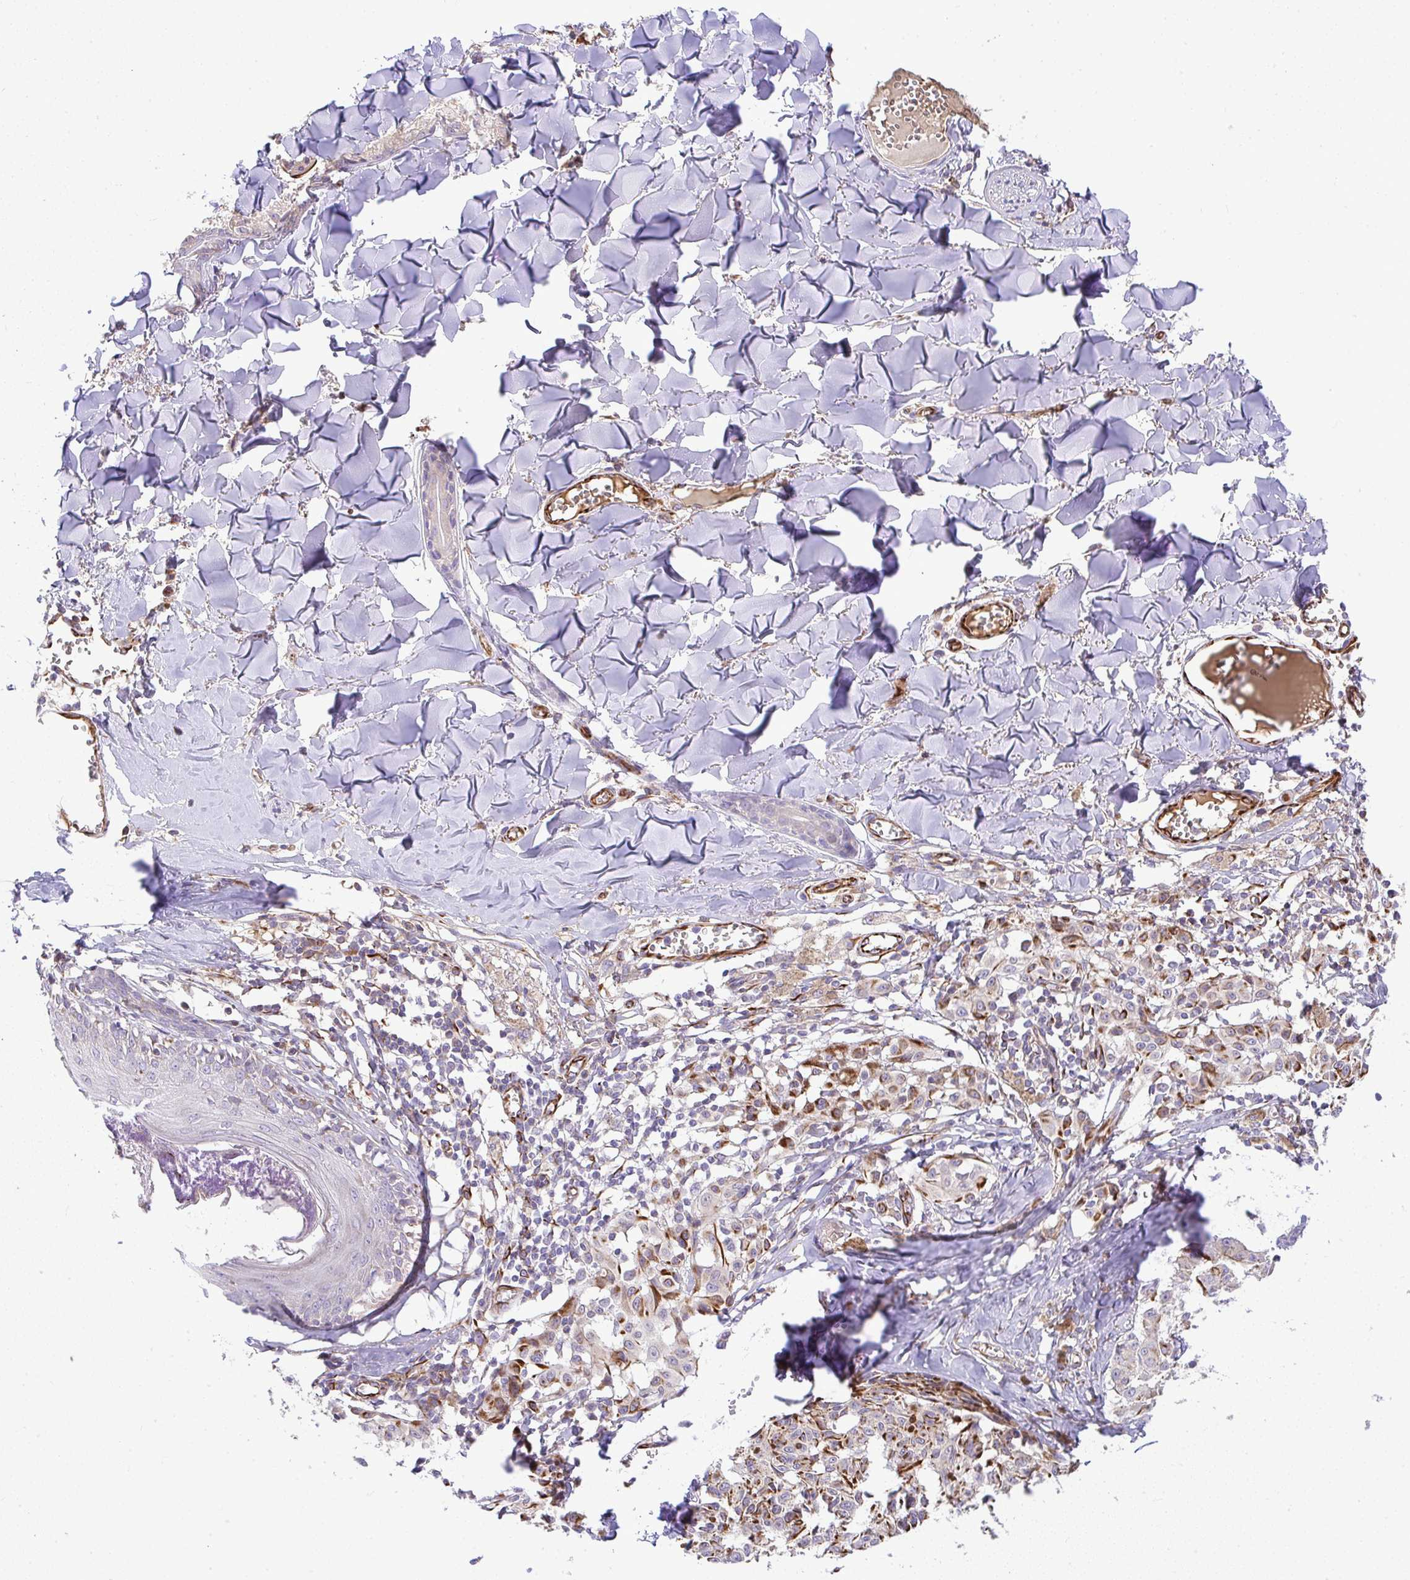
{"staining": {"intensity": "negative", "quantity": "none", "location": "none"}, "tissue": "melanoma", "cell_type": "Tumor cells", "image_type": "cancer", "snomed": [{"axis": "morphology", "description": "Malignant melanoma, NOS"}, {"axis": "topography", "description": "Skin"}], "caption": "Tumor cells show no significant protein staining in melanoma. (Stains: DAB (3,3'-diaminobenzidine) immunohistochemistry (IHC) with hematoxylin counter stain, Microscopy: brightfield microscopy at high magnification).", "gene": "GRID2", "patient": {"sex": "female", "age": 43}}